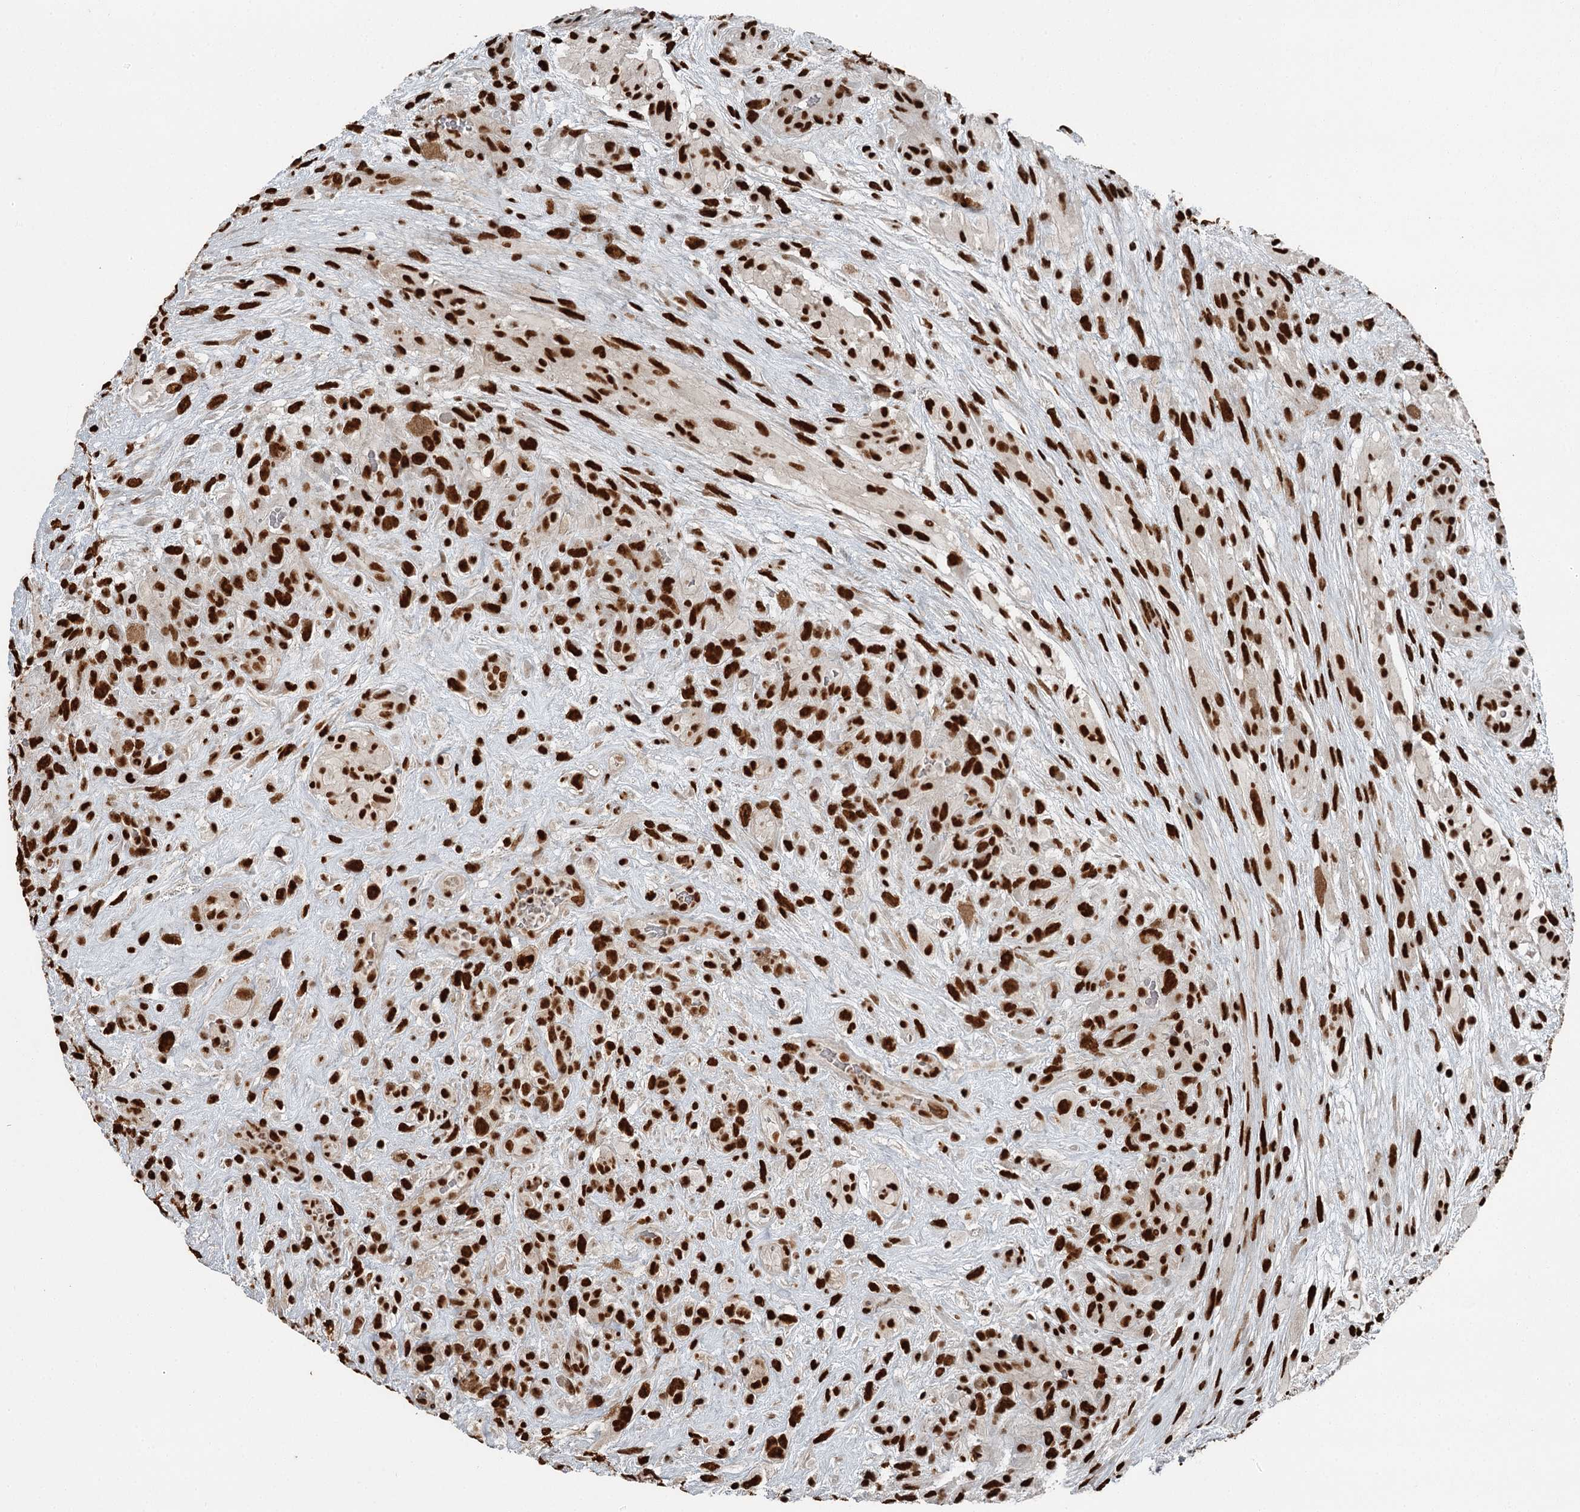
{"staining": {"intensity": "strong", "quantity": ">75%", "location": "nuclear"}, "tissue": "glioma", "cell_type": "Tumor cells", "image_type": "cancer", "snomed": [{"axis": "morphology", "description": "Glioma, malignant, High grade"}, {"axis": "topography", "description": "Brain"}], "caption": "Strong nuclear positivity is present in about >75% of tumor cells in glioma.", "gene": "RBBP7", "patient": {"sex": "male", "age": 61}}